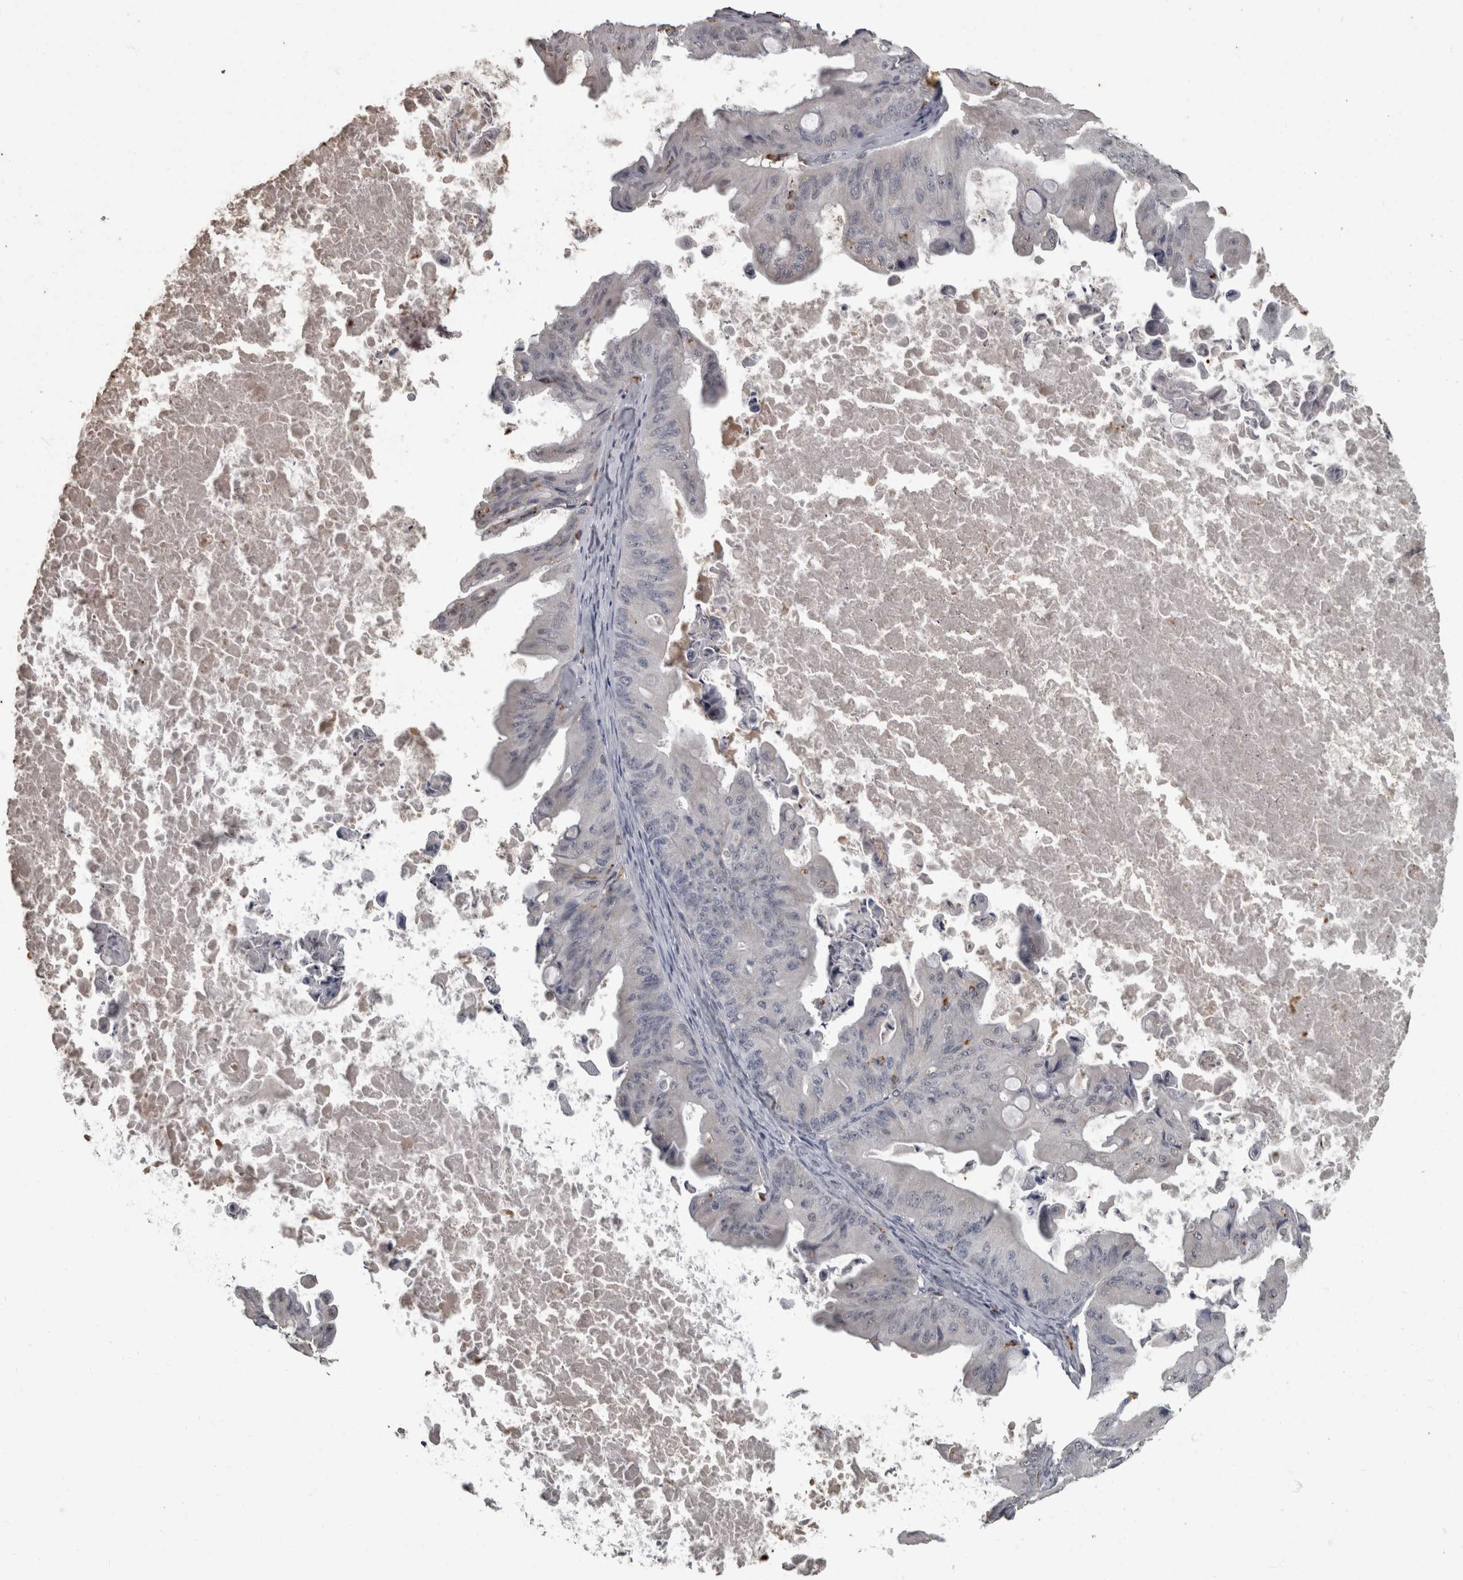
{"staining": {"intensity": "negative", "quantity": "none", "location": "none"}, "tissue": "ovarian cancer", "cell_type": "Tumor cells", "image_type": "cancer", "snomed": [{"axis": "morphology", "description": "Cystadenocarcinoma, mucinous, NOS"}, {"axis": "topography", "description": "Ovary"}], "caption": "Immunohistochemistry image of neoplastic tissue: human ovarian cancer stained with DAB (3,3'-diaminobenzidine) shows no significant protein staining in tumor cells.", "gene": "NAAA", "patient": {"sex": "female", "age": 37}}